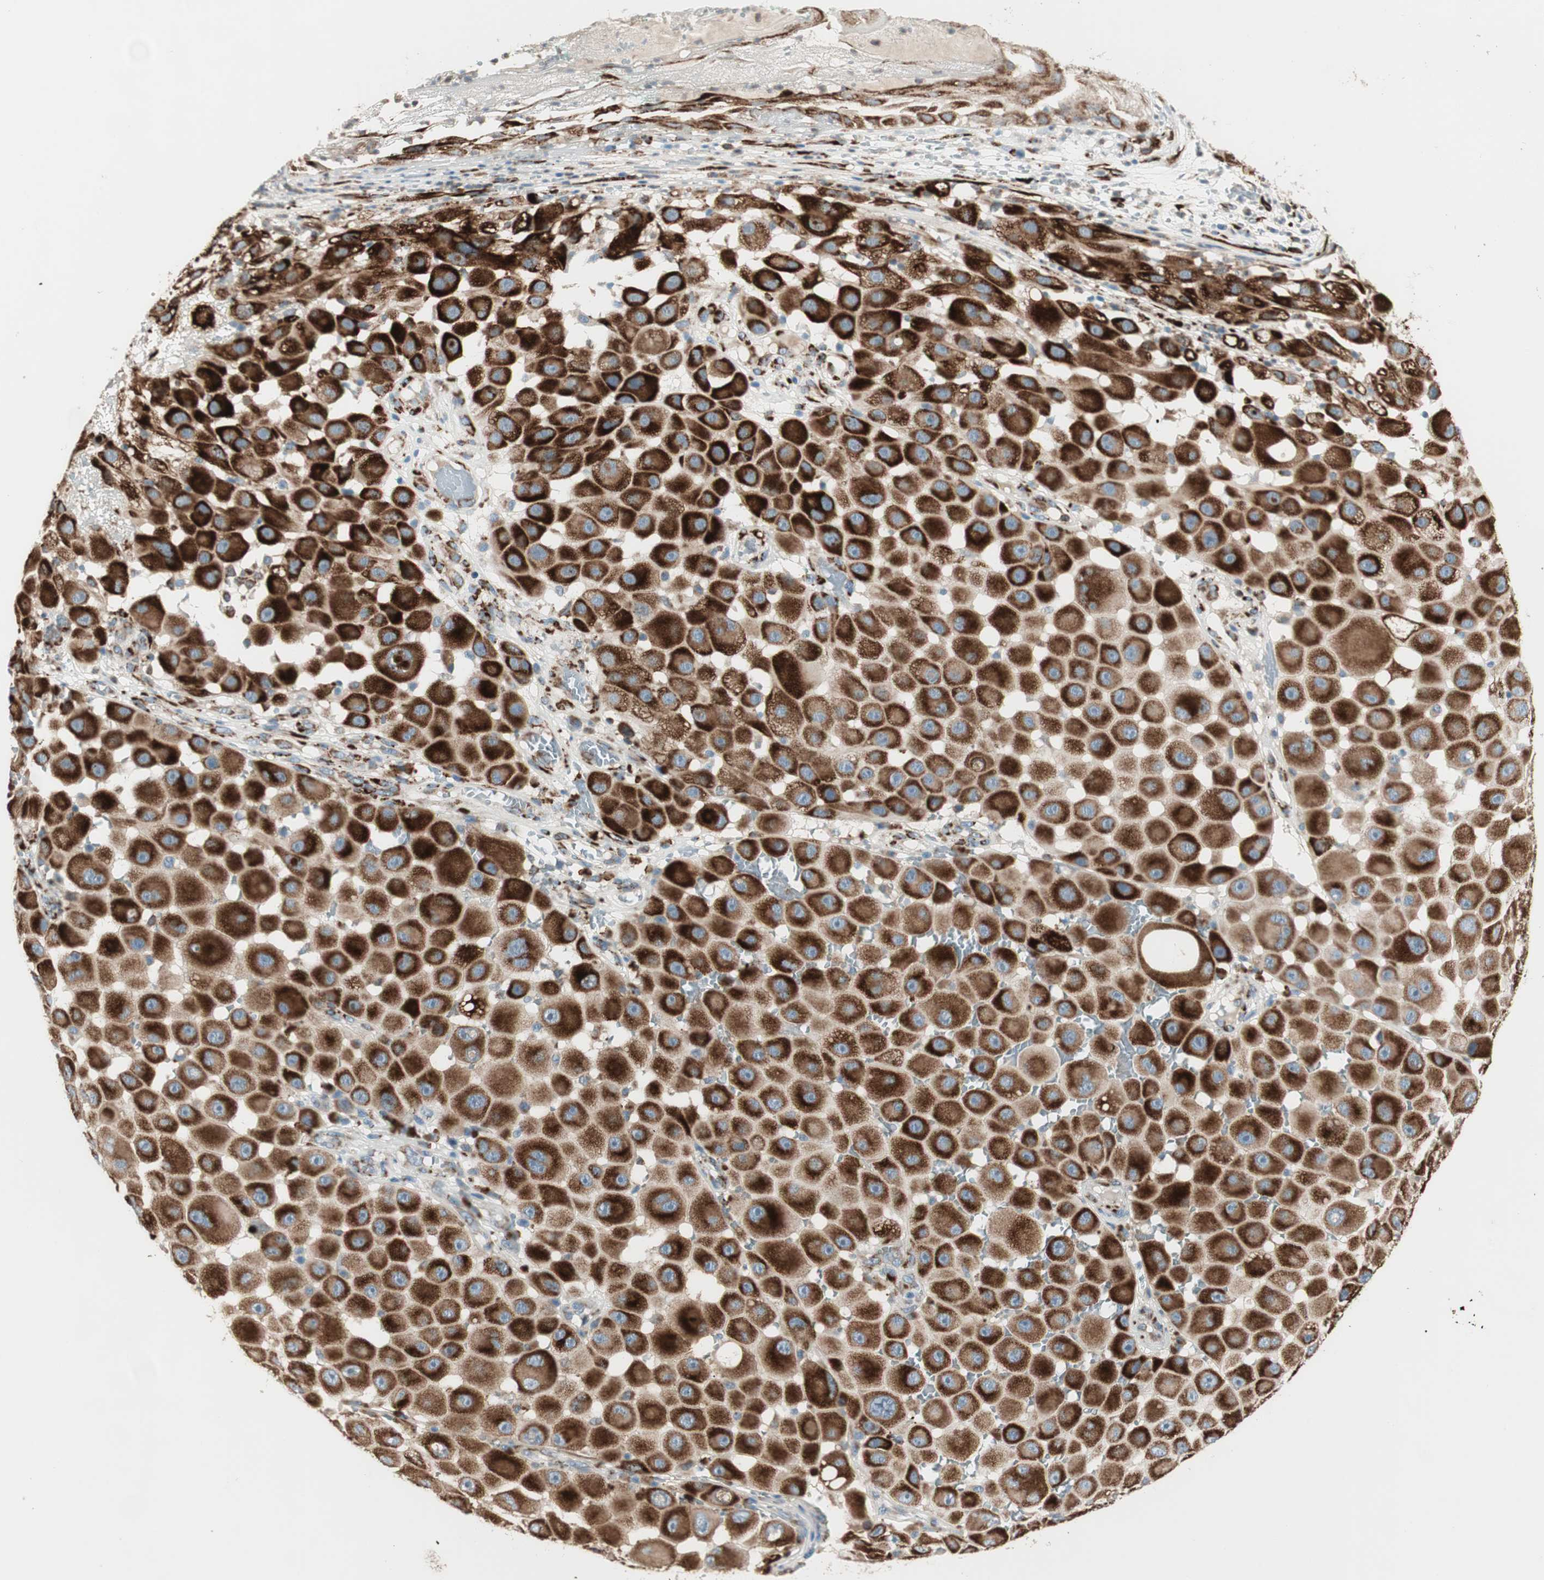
{"staining": {"intensity": "strong", "quantity": ">75%", "location": "cytoplasmic/membranous"}, "tissue": "melanoma", "cell_type": "Tumor cells", "image_type": "cancer", "snomed": [{"axis": "morphology", "description": "Malignant melanoma, NOS"}, {"axis": "topography", "description": "Skin"}], "caption": "Immunohistochemical staining of human malignant melanoma shows high levels of strong cytoplasmic/membranous staining in about >75% of tumor cells.", "gene": "P4HTM", "patient": {"sex": "female", "age": 81}}